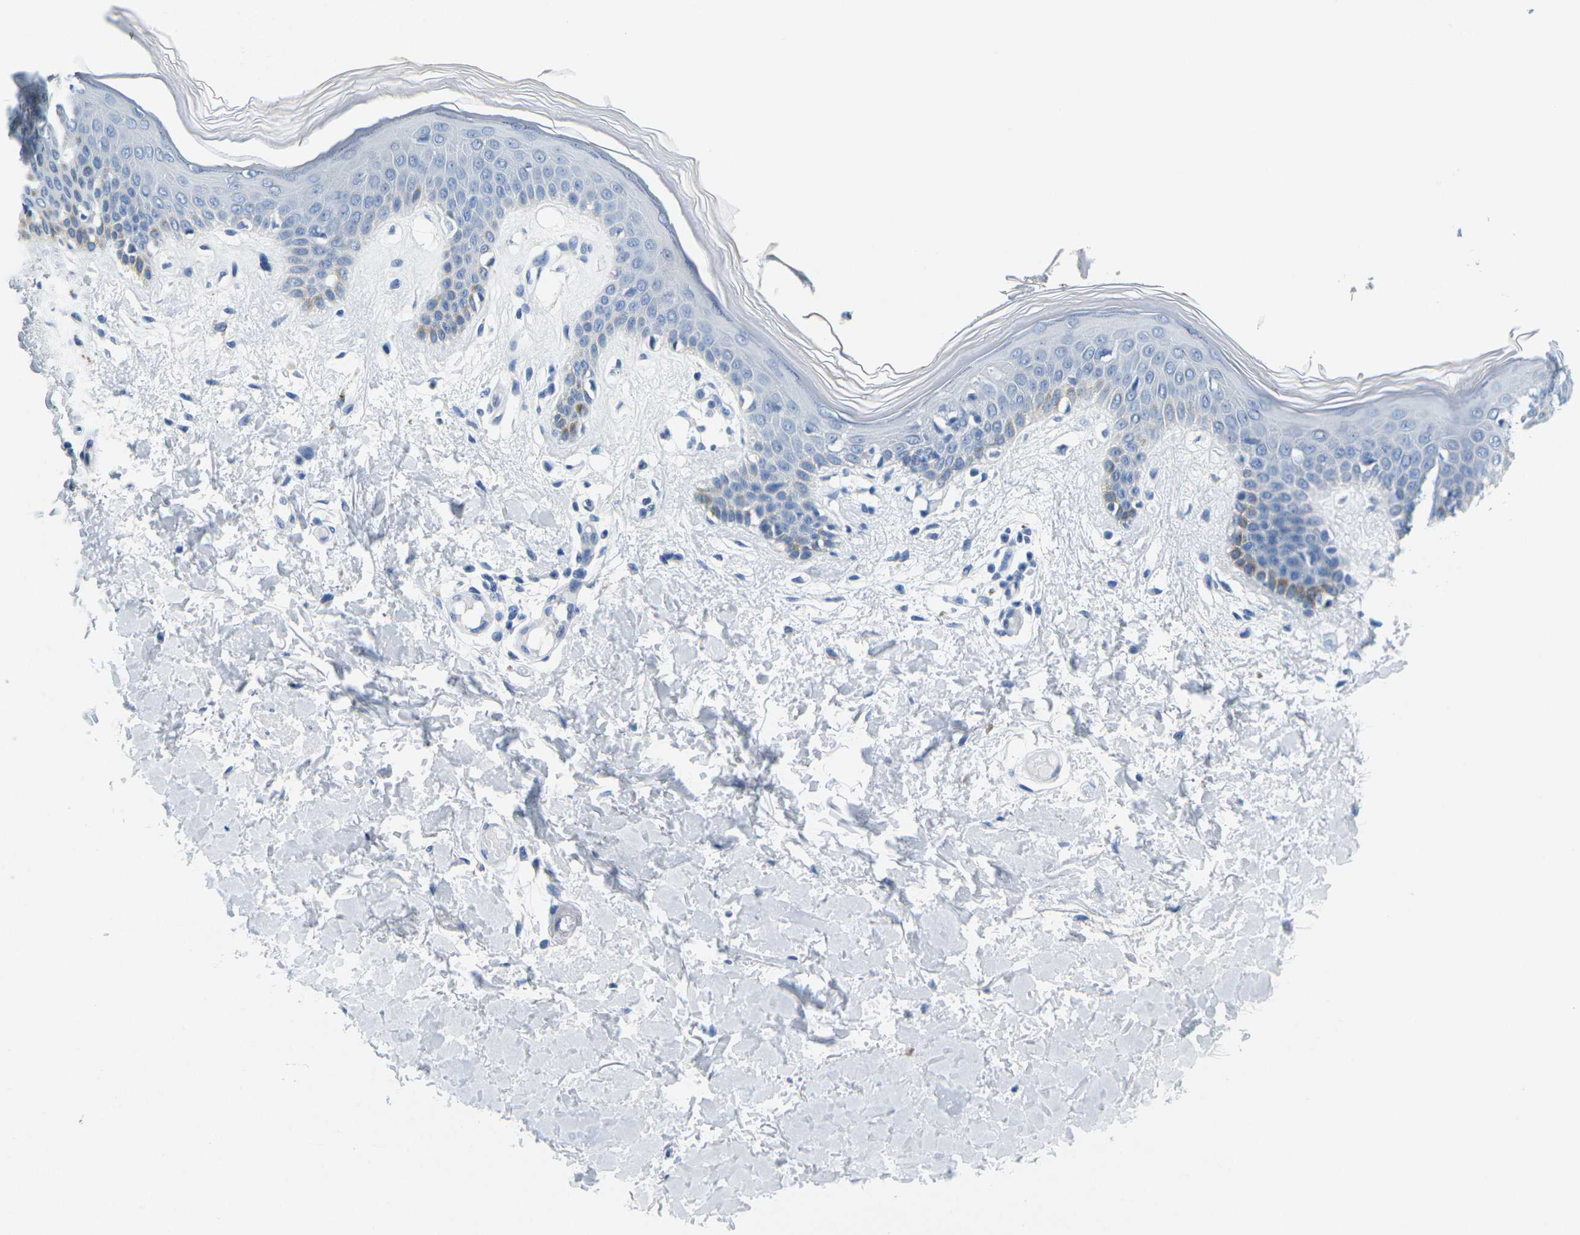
{"staining": {"intensity": "negative", "quantity": "none", "location": "none"}, "tissue": "skin", "cell_type": "Fibroblasts", "image_type": "normal", "snomed": [{"axis": "morphology", "description": "Normal tissue, NOS"}, {"axis": "topography", "description": "Skin"}], "caption": "DAB immunohistochemical staining of normal human skin demonstrates no significant expression in fibroblasts.", "gene": "FAM3D", "patient": {"sex": "male", "age": 53}}